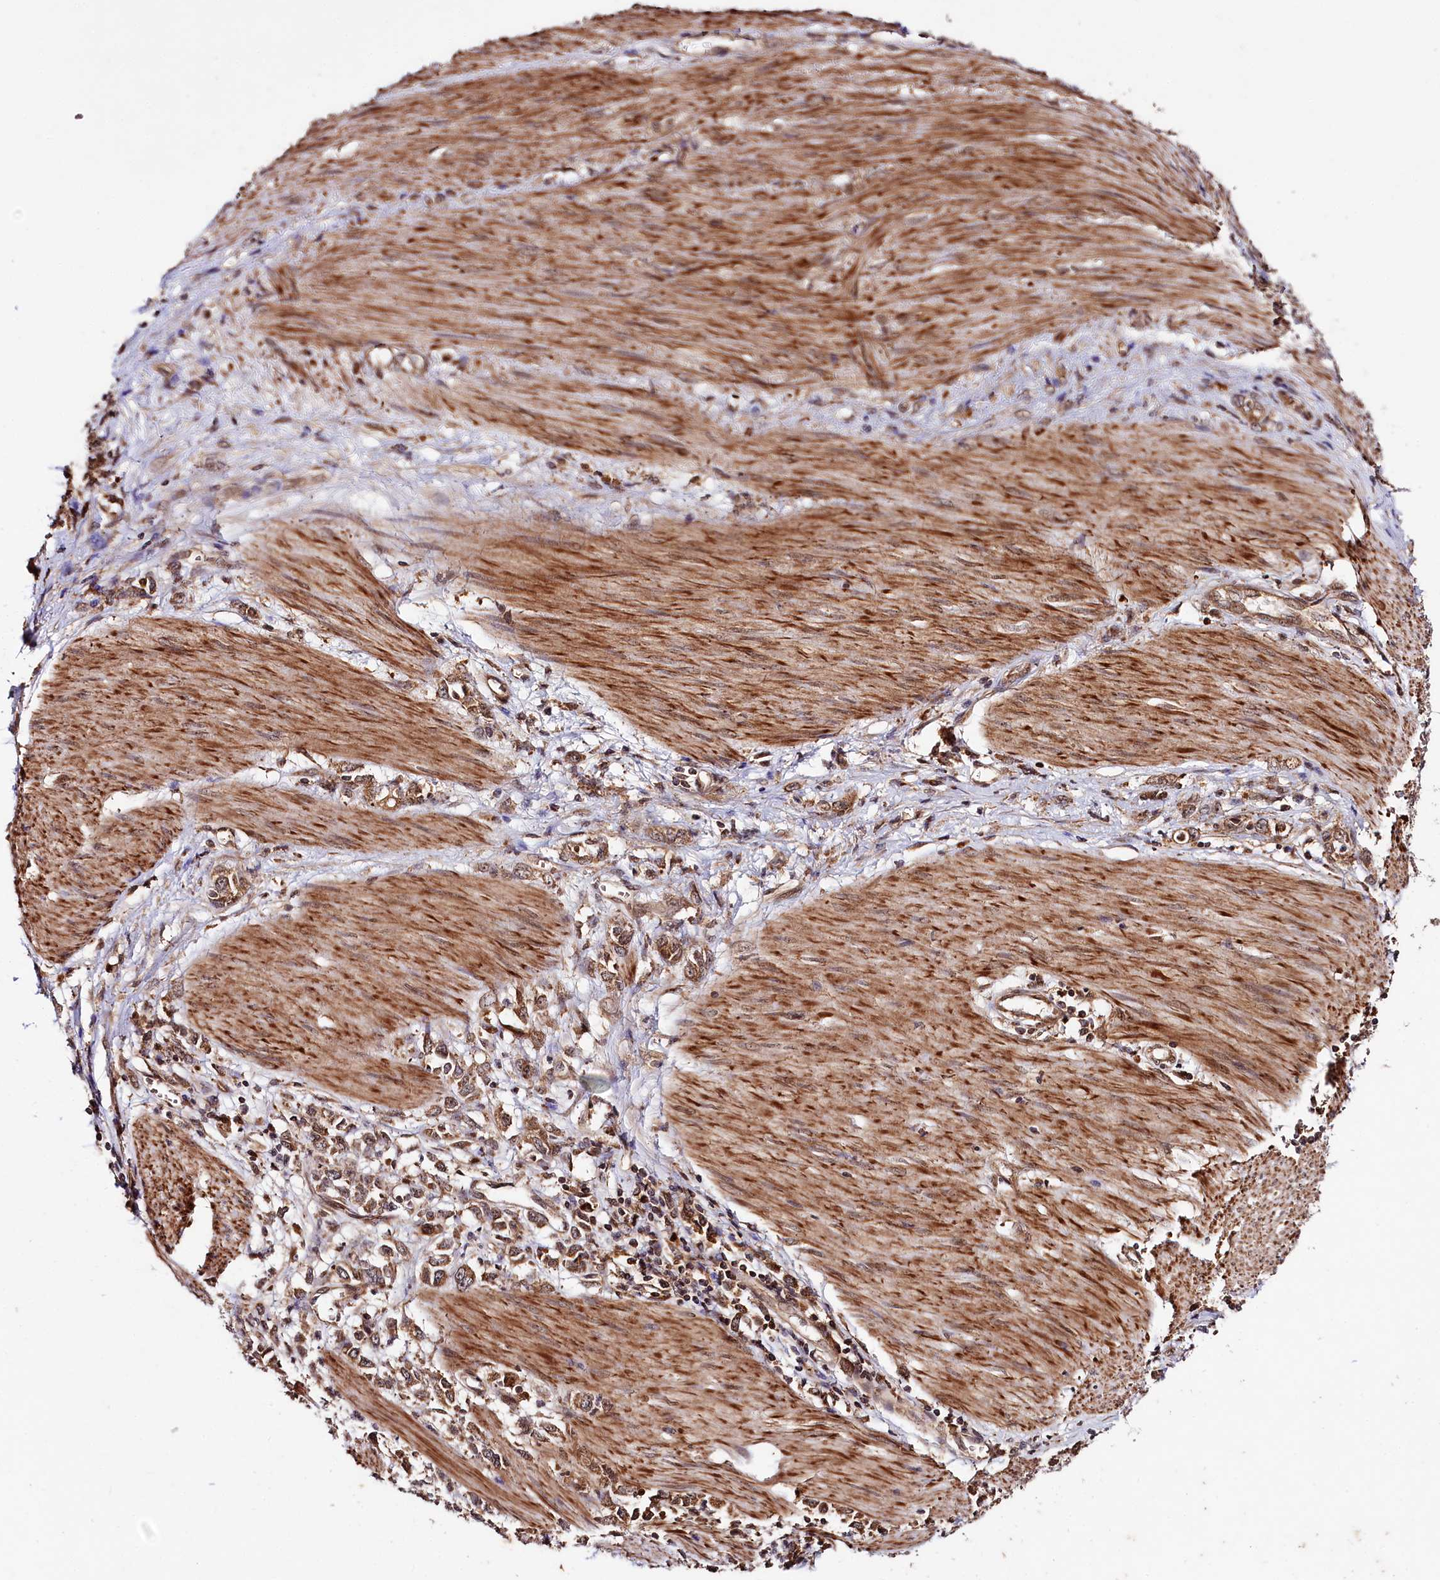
{"staining": {"intensity": "moderate", "quantity": ">75%", "location": "cytoplasmic/membranous,nuclear"}, "tissue": "stomach cancer", "cell_type": "Tumor cells", "image_type": "cancer", "snomed": [{"axis": "morphology", "description": "Adenocarcinoma, NOS"}, {"axis": "topography", "description": "Stomach"}], "caption": "Stomach cancer (adenocarcinoma) stained with a brown dye shows moderate cytoplasmic/membranous and nuclear positive staining in approximately >75% of tumor cells.", "gene": "UBE3A", "patient": {"sex": "female", "age": 76}}